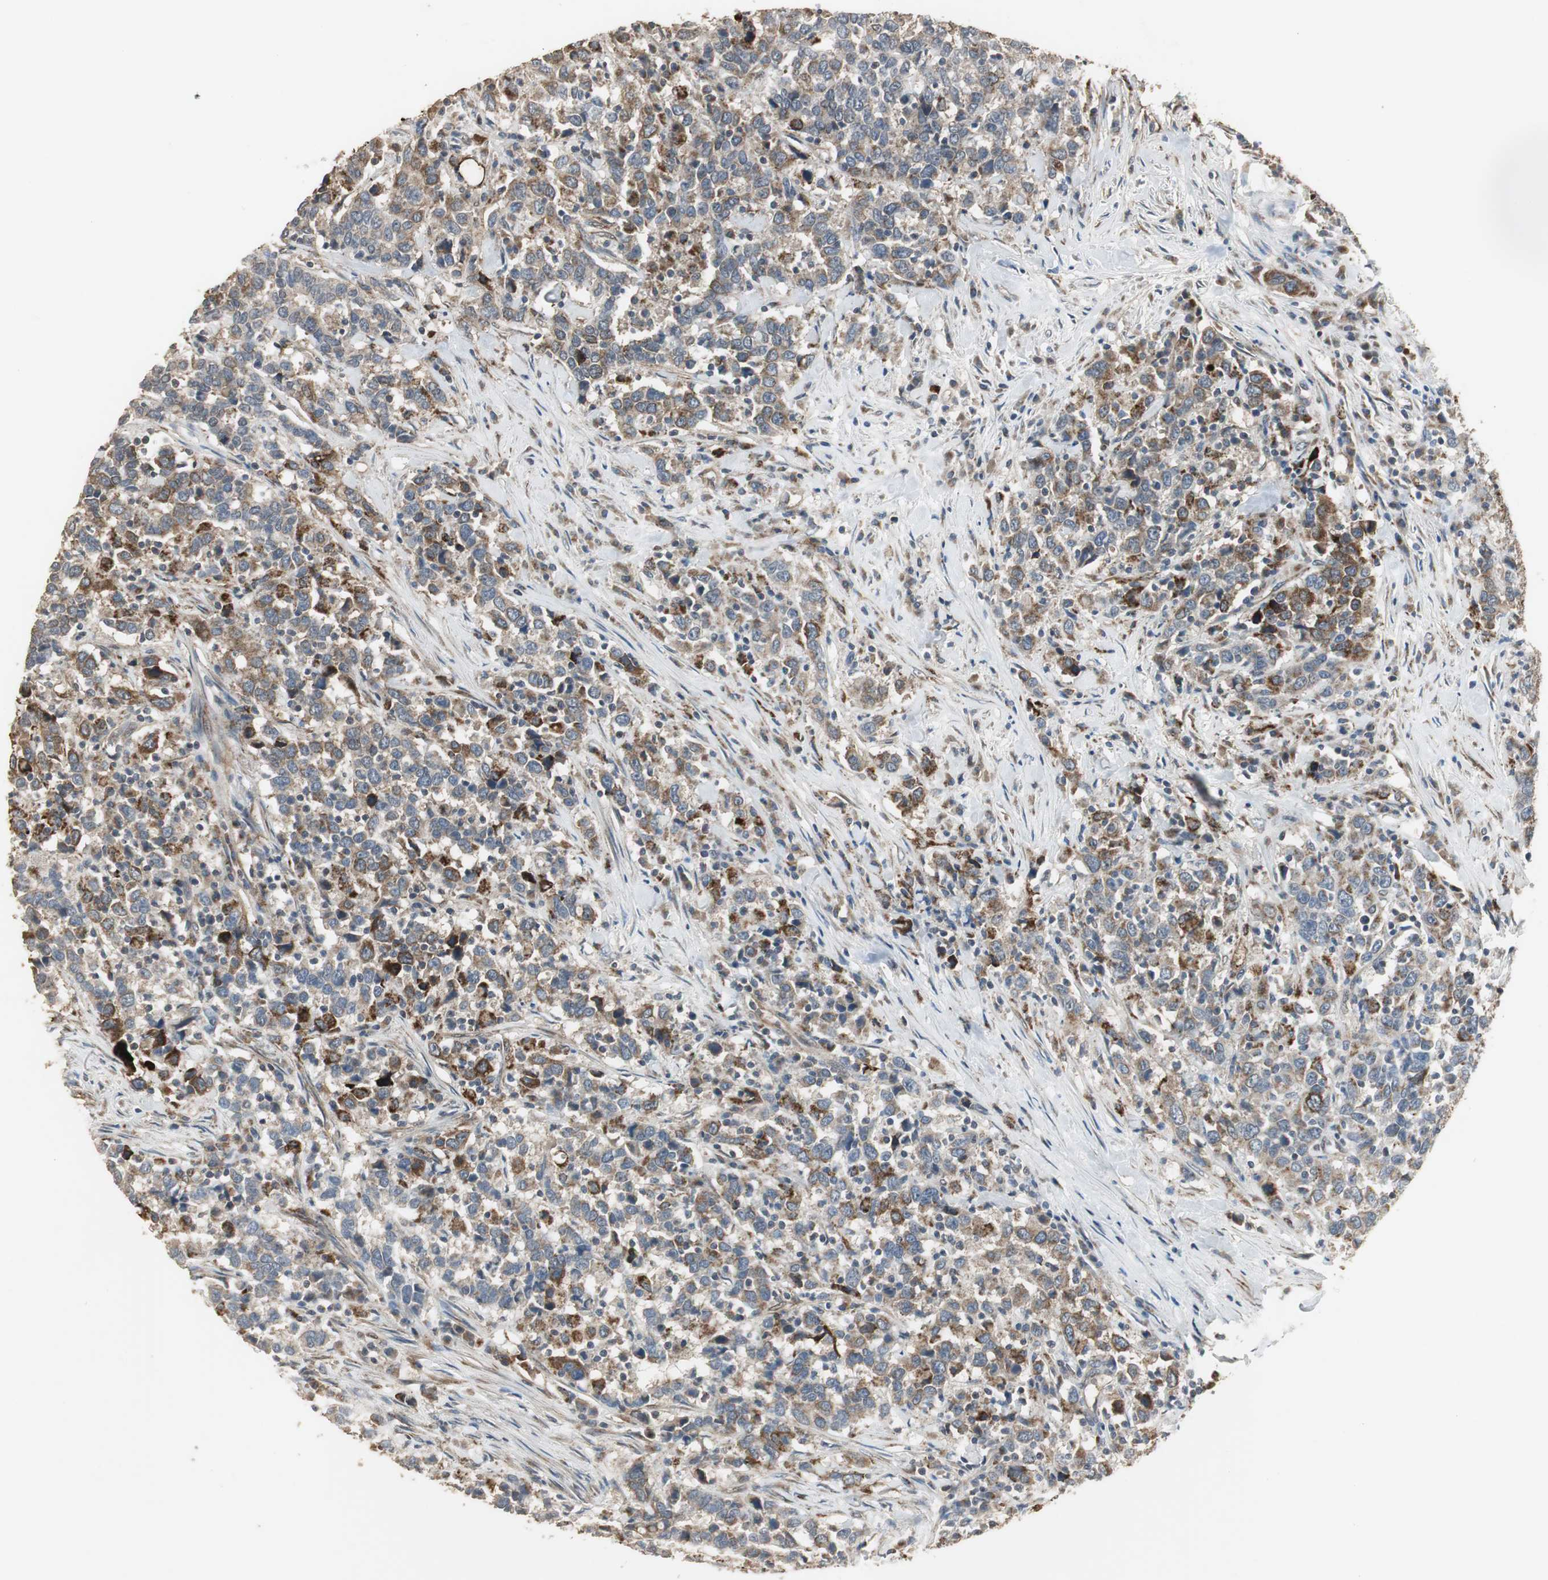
{"staining": {"intensity": "strong", "quantity": ">75%", "location": "cytoplasmic/membranous"}, "tissue": "urothelial cancer", "cell_type": "Tumor cells", "image_type": "cancer", "snomed": [{"axis": "morphology", "description": "Urothelial carcinoma, High grade"}, {"axis": "topography", "description": "Urinary bladder"}], "caption": "The histopathology image shows staining of urothelial cancer, revealing strong cytoplasmic/membranous protein staining (brown color) within tumor cells.", "gene": "JTB", "patient": {"sex": "male", "age": 61}}